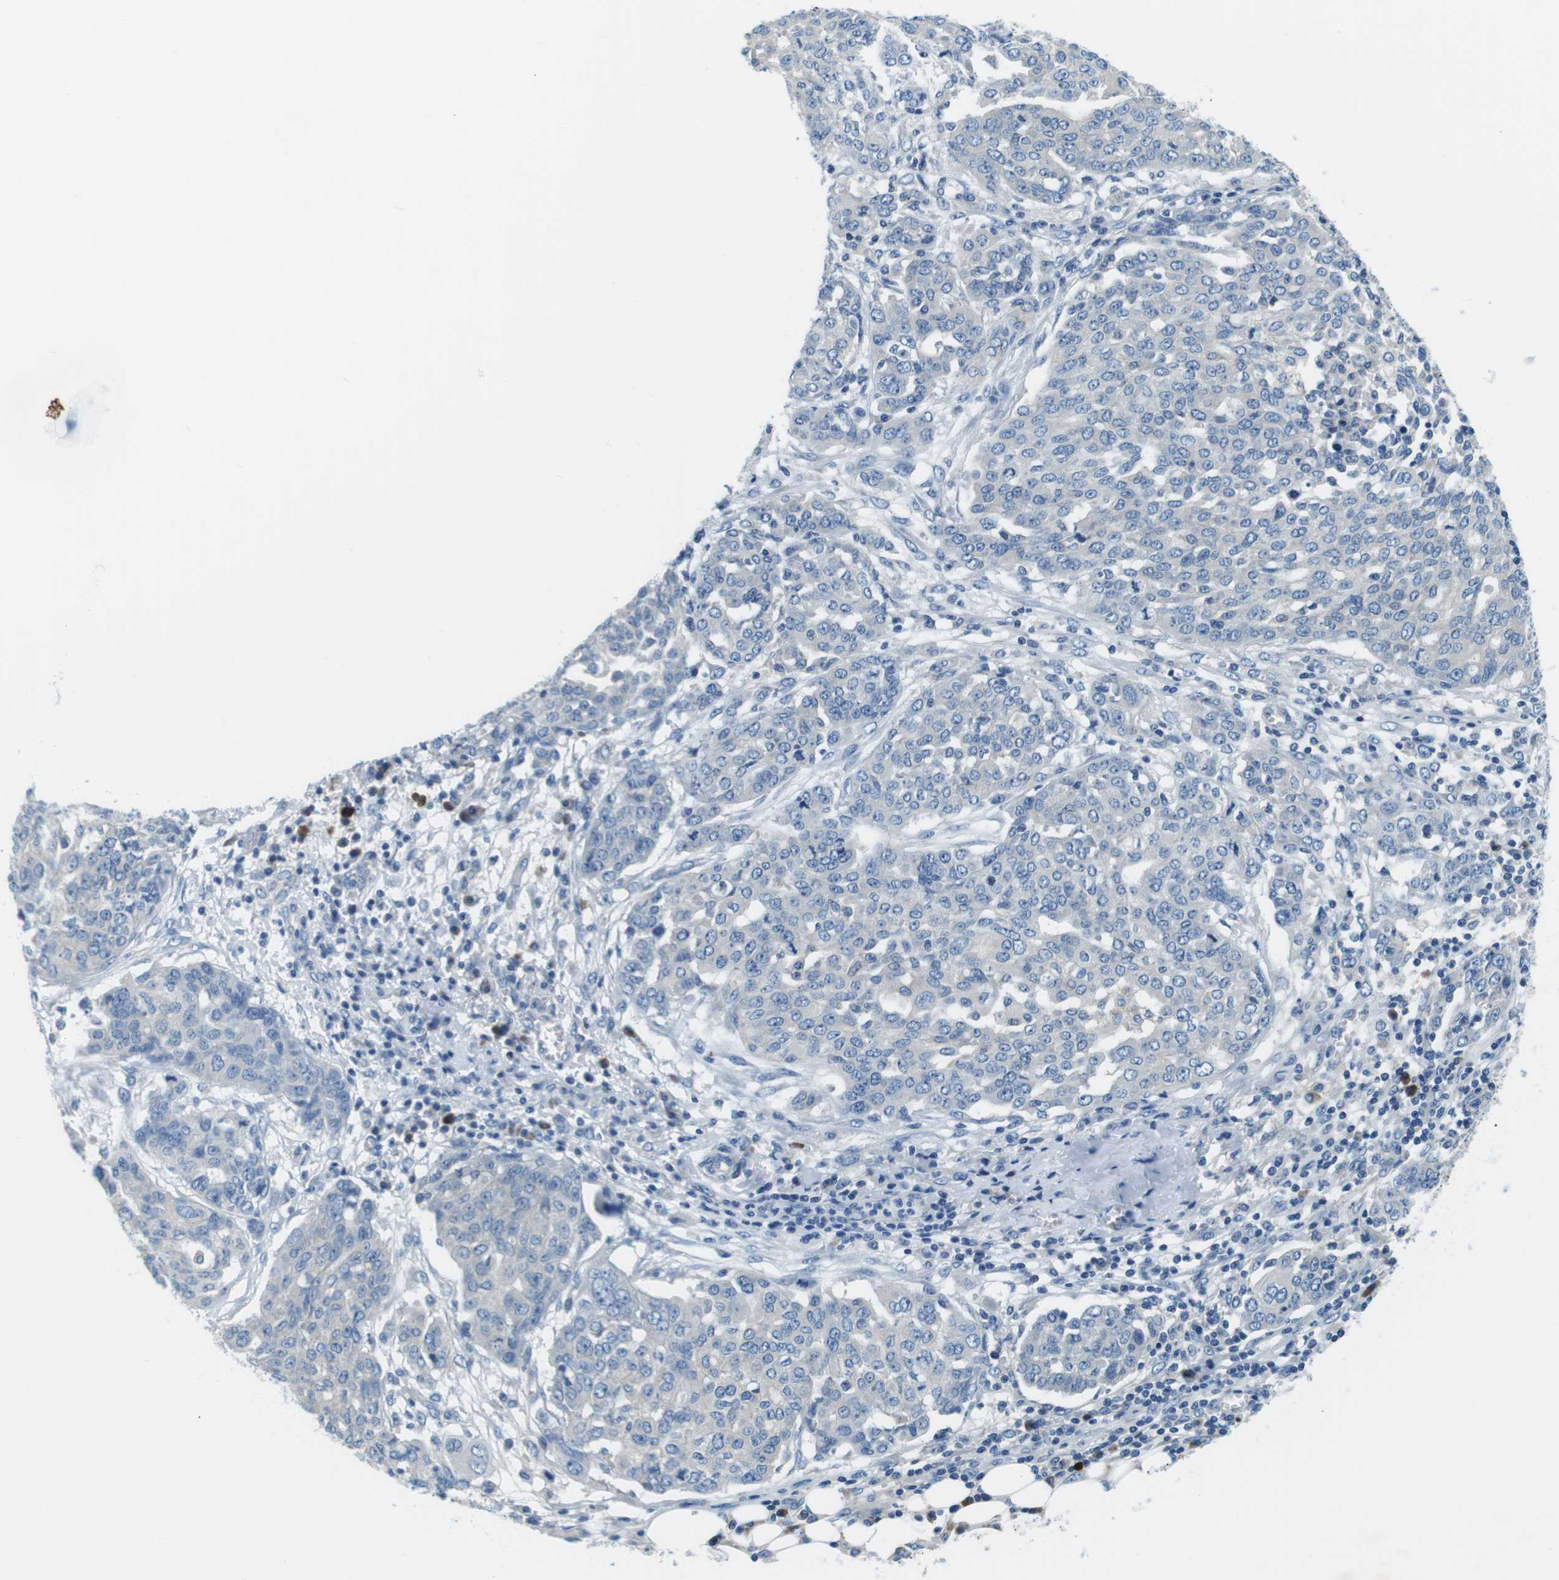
{"staining": {"intensity": "negative", "quantity": "none", "location": "none"}, "tissue": "ovarian cancer", "cell_type": "Tumor cells", "image_type": "cancer", "snomed": [{"axis": "morphology", "description": "Cystadenocarcinoma, serous, NOS"}, {"axis": "topography", "description": "Soft tissue"}, {"axis": "topography", "description": "Ovary"}], "caption": "This is an IHC histopathology image of human ovarian cancer. There is no positivity in tumor cells.", "gene": "DENND4C", "patient": {"sex": "female", "age": 57}}